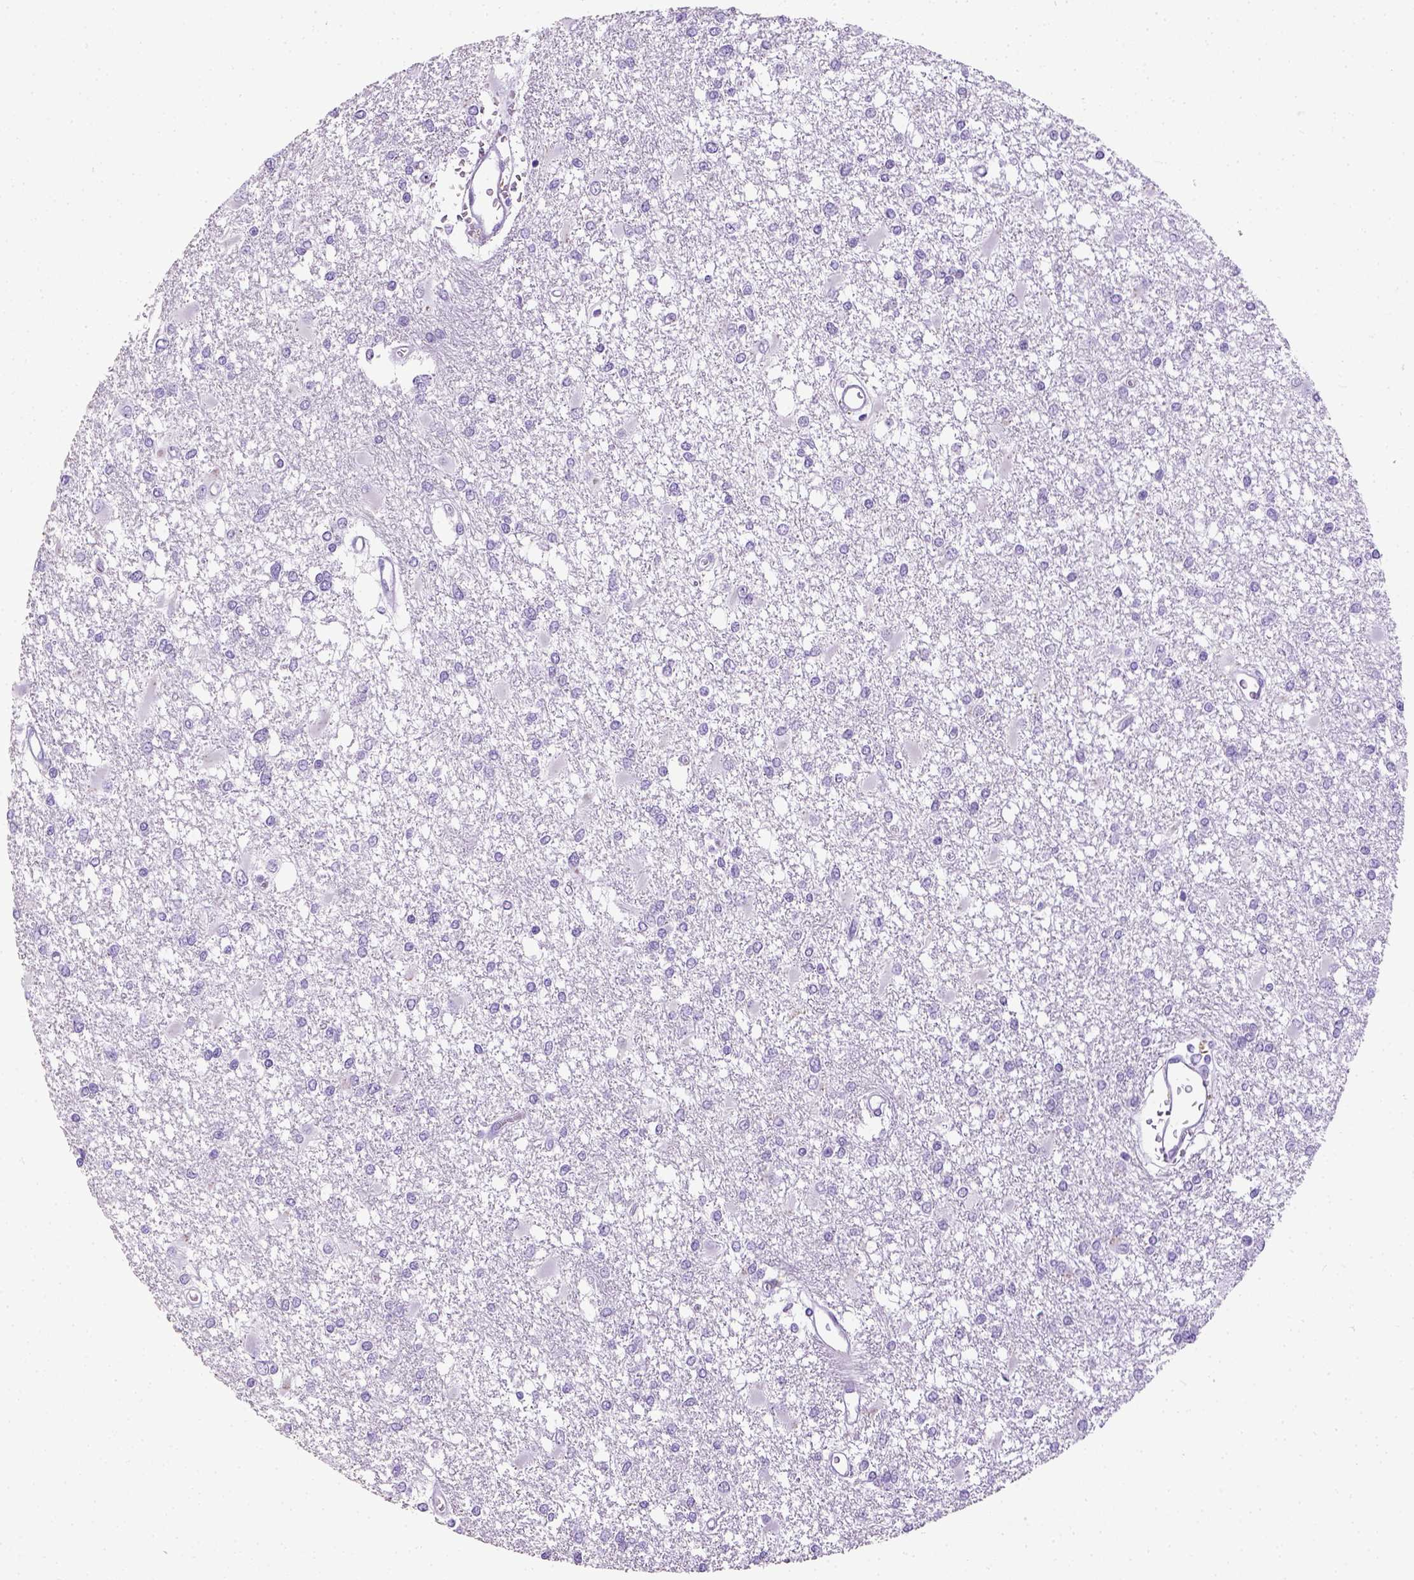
{"staining": {"intensity": "negative", "quantity": "none", "location": "none"}, "tissue": "glioma", "cell_type": "Tumor cells", "image_type": "cancer", "snomed": [{"axis": "morphology", "description": "Glioma, malignant, High grade"}, {"axis": "topography", "description": "Cerebral cortex"}], "caption": "High power microscopy micrograph of an immunohistochemistry (IHC) photomicrograph of high-grade glioma (malignant), revealing no significant expression in tumor cells.", "gene": "LGSN", "patient": {"sex": "male", "age": 79}}